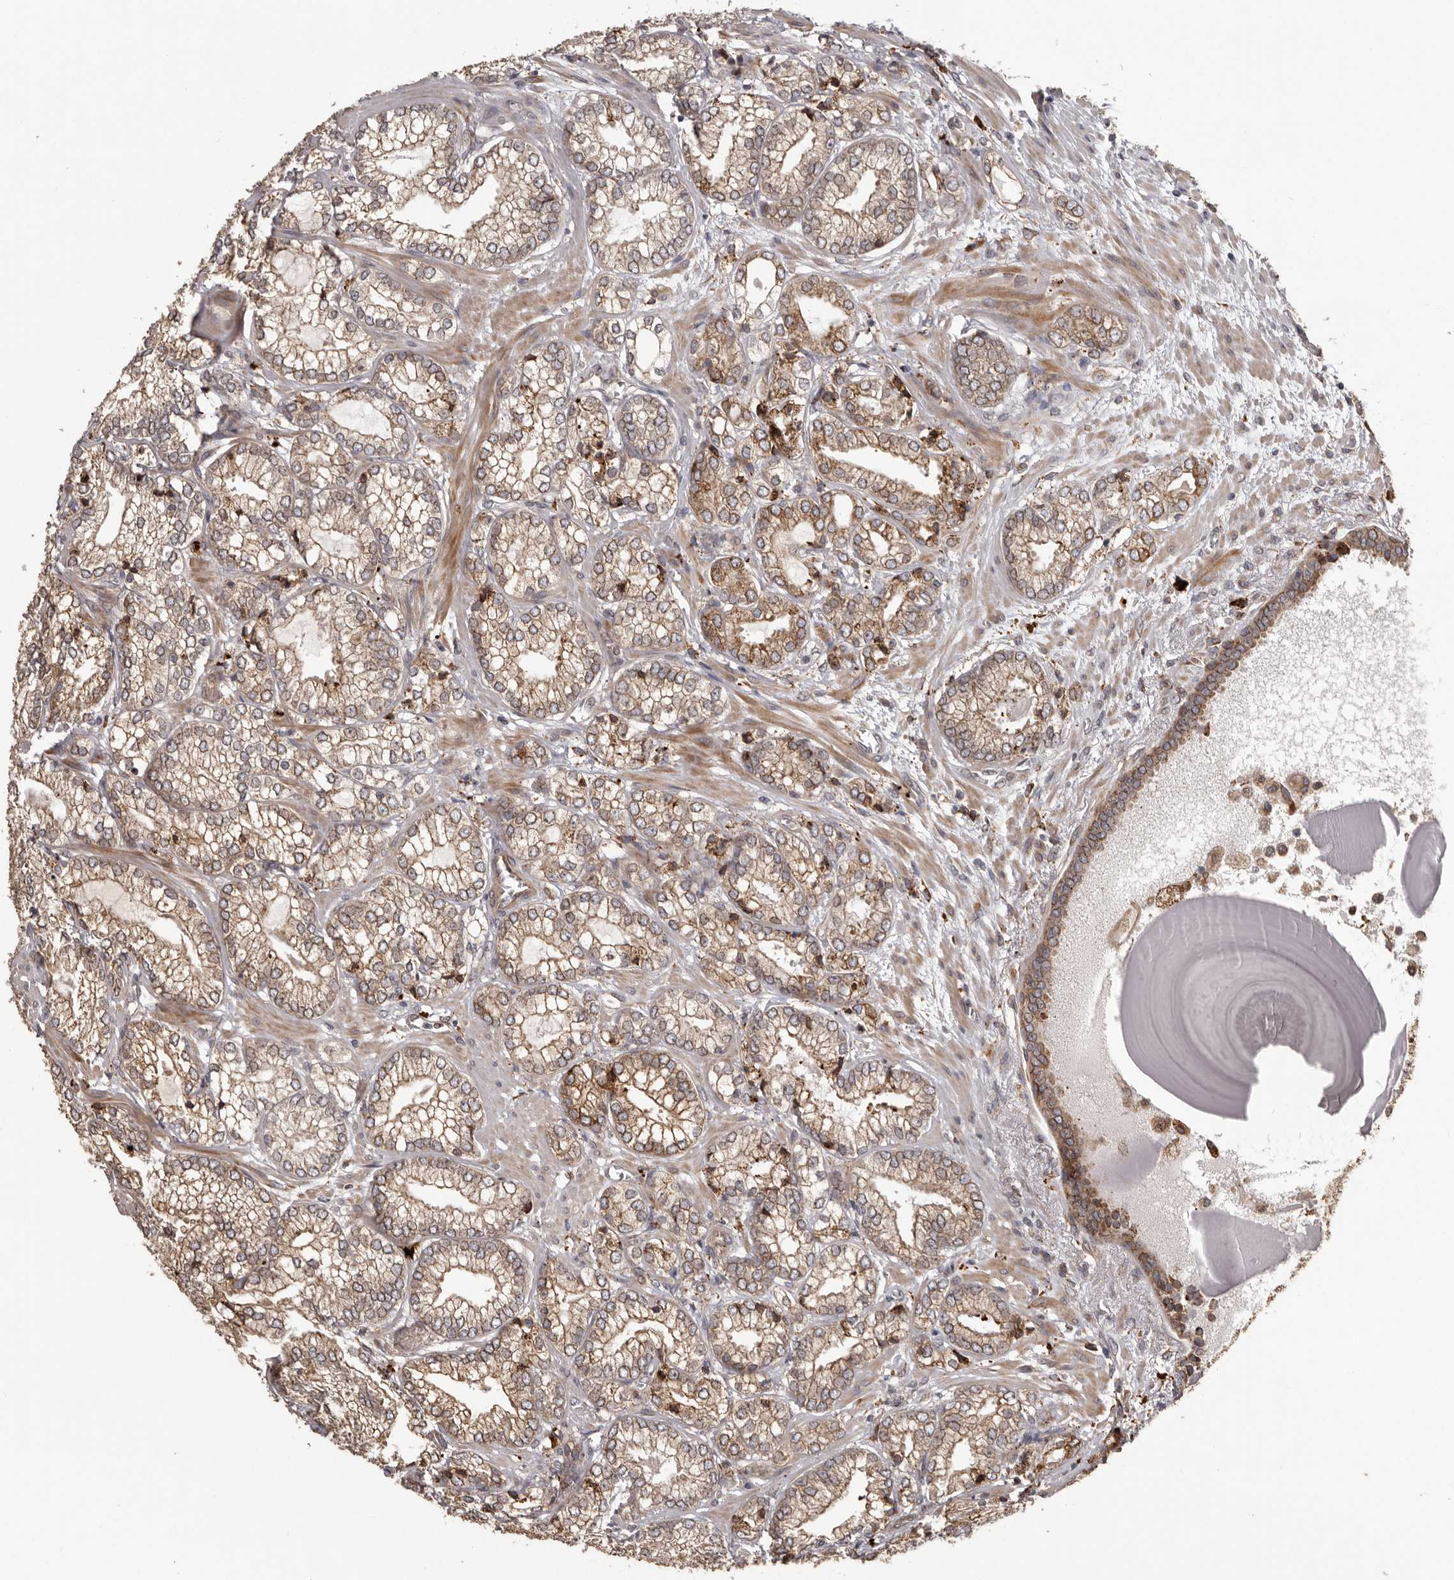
{"staining": {"intensity": "moderate", "quantity": ">75%", "location": "cytoplasmic/membranous"}, "tissue": "prostate cancer", "cell_type": "Tumor cells", "image_type": "cancer", "snomed": [{"axis": "morphology", "description": "Normal morphology"}, {"axis": "morphology", "description": "Adenocarcinoma, Low grade"}, {"axis": "topography", "description": "Prostate"}], "caption": "IHC photomicrograph of neoplastic tissue: adenocarcinoma (low-grade) (prostate) stained using immunohistochemistry exhibits medium levels of moderate protein expression localized specifically in the cytoplasmic/membranous of tumor cells, appearing as a cytoplasmic/membranous brown color.", "gene": "NUP43", "patient": {"sex": "male", "age": 72}}